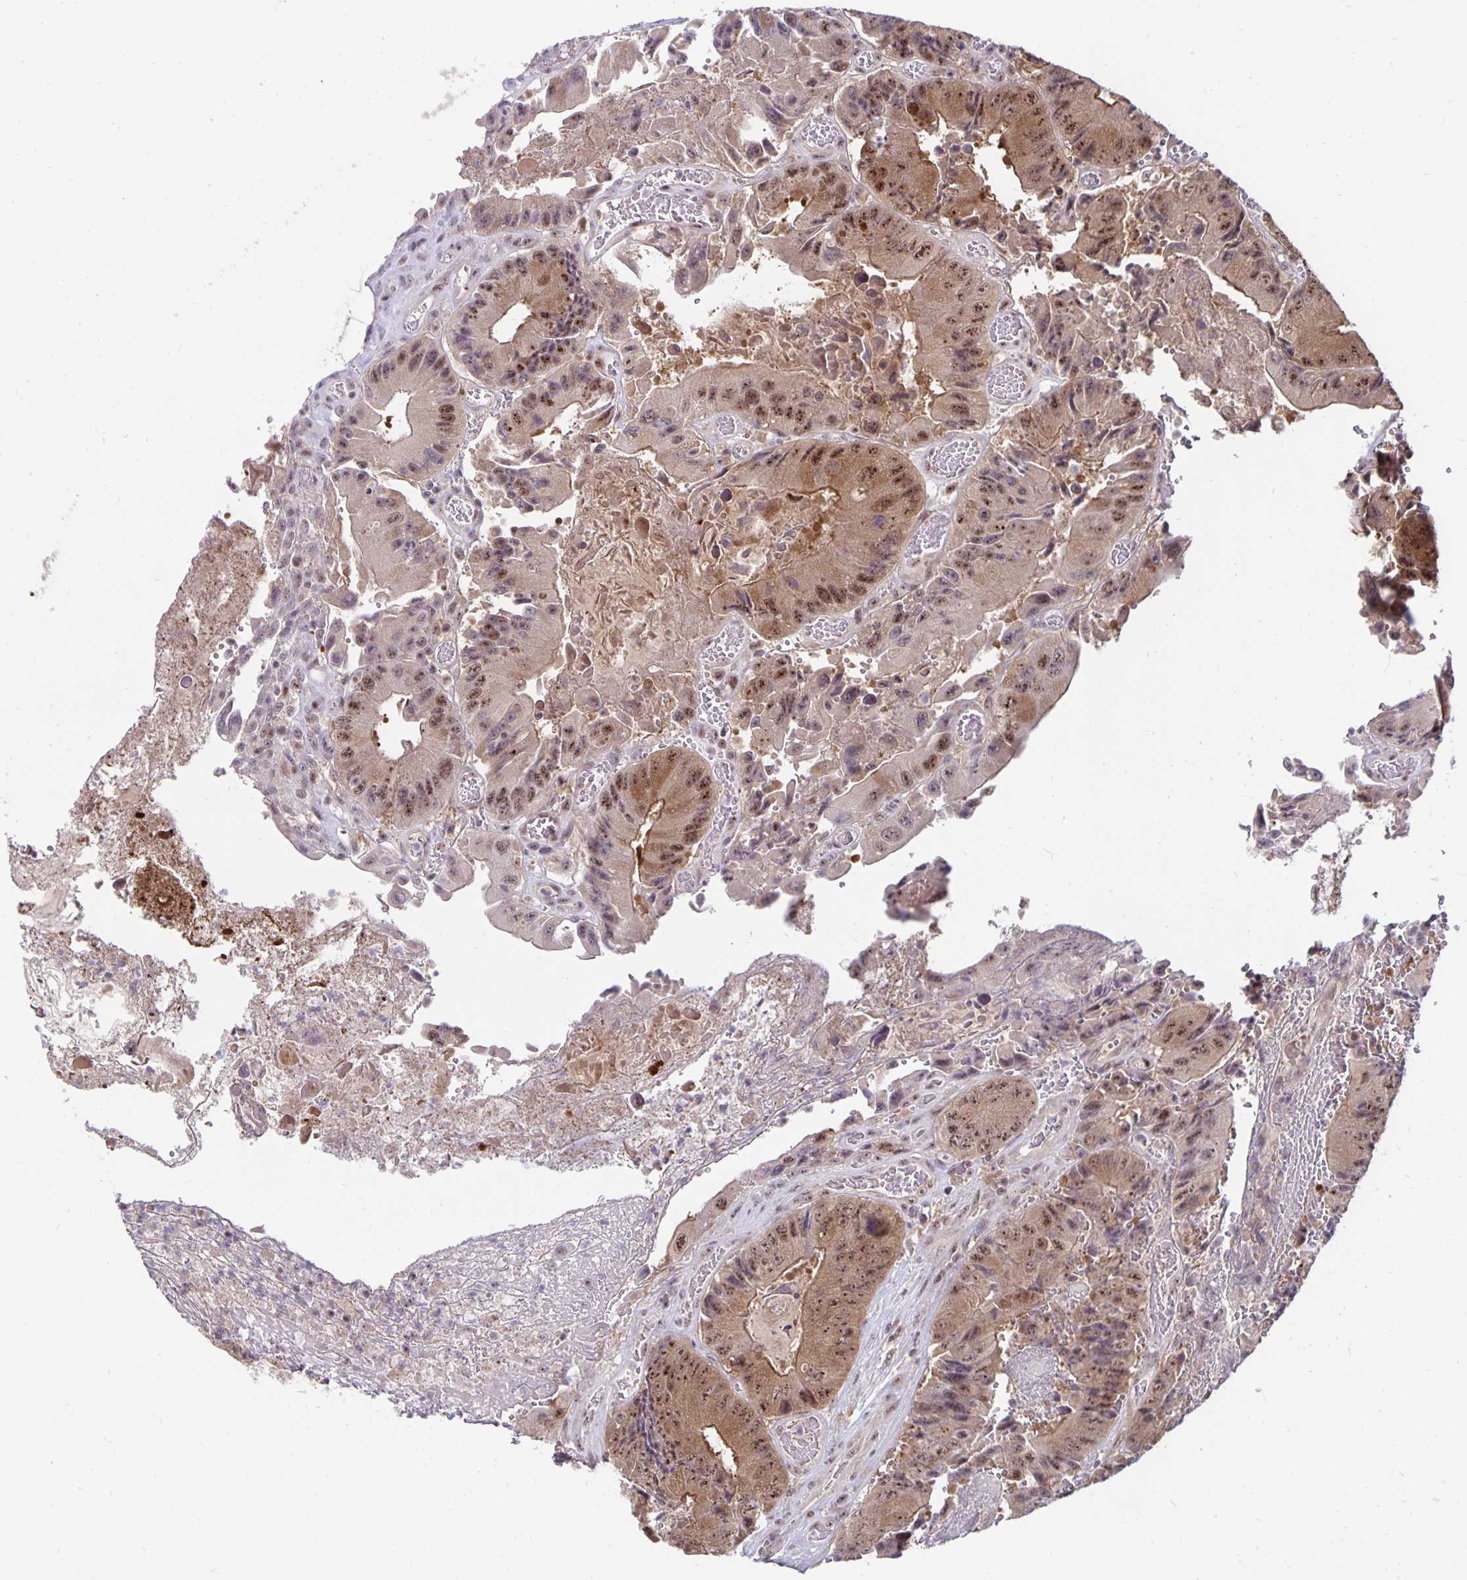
{"staining": {"intensity": "moderate", "quantity": ">75%", "location": "cytoplasmic/membranous,nuclear"}, "tissue": "colorectal cancer", "cell_type": "Tumor cells", "image_type": "cancer", "snomed": [{"axis": "morphology", "description": "Adenocarcinoma, NOS"}, {"axis": "topography", "description": "Colon"}], "caption": "Immunohistochemistry (IHC) image of colorectal cancer (adenocarcinoma) stained for a protein (brown), which shows medium levels of moderate cytoplasmic/membranous and nuclear positivity in approximately >75% of tumor cells.", "gene": "EXOC6B", "patient": {"sex": "female", "age": 86}}